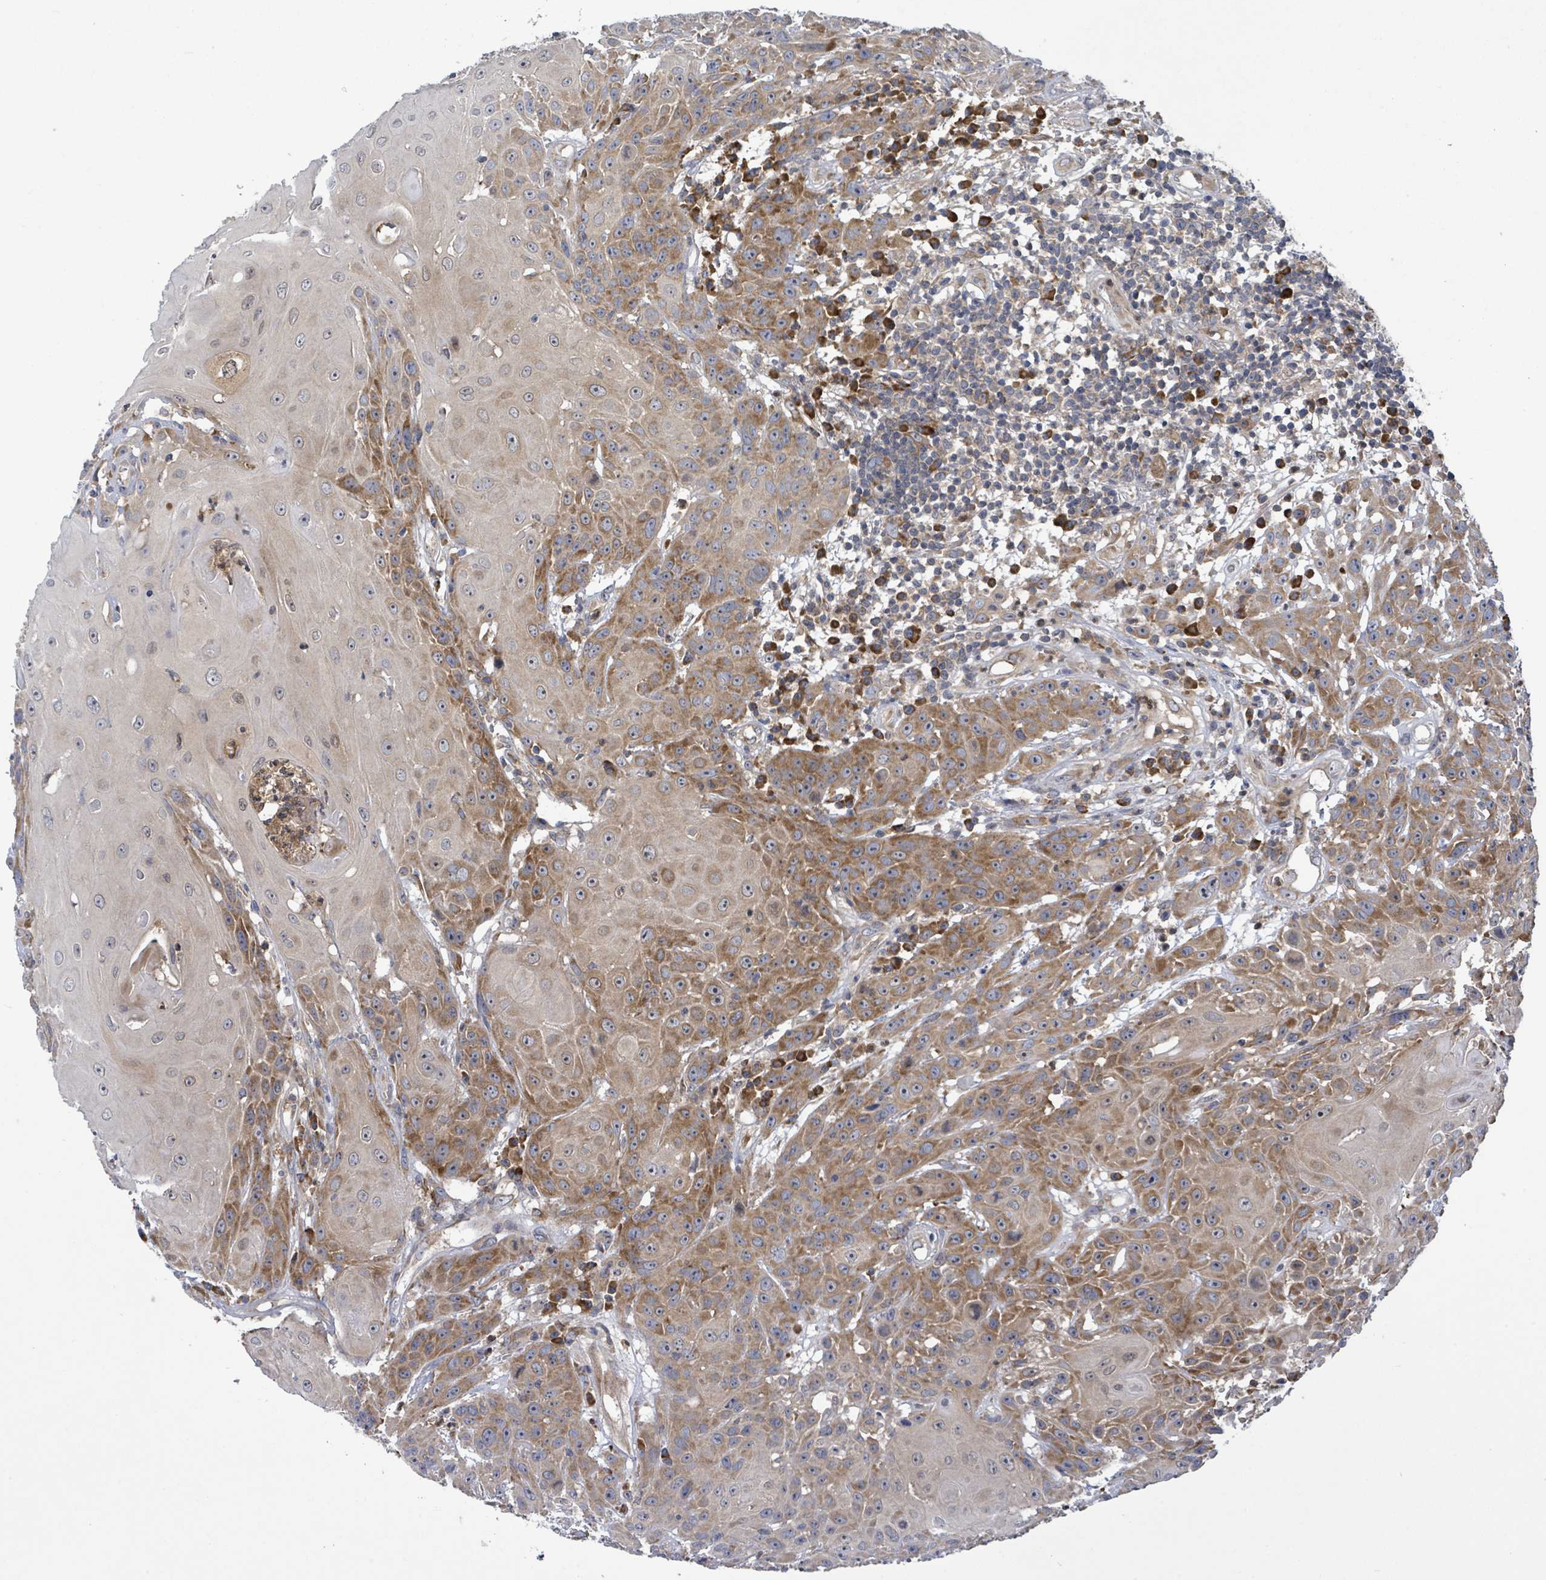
{"staining": {"intensity": "moderate", "quantity": ">75%", "location": "cytoplasmic/membranous"}, "tissue": "head and neck cancer", "cell_type": "Tumor cells", "image_type": "cancer", "snomed": [{"axis": "morphology", "description": "Squamous cell carcinoma, NOS"}, {"axis": "topography", "description": "Skin"}, {"axis": "topography", "description": "Head-Neck"}], "caption": "A medium amount of moderate cytoplasmic/membranous expression is seen in about >75% of tumor cells in head and neck cancer tissue.", "gene": "SERPINE3", "patient": {"sex": "male", "age": 80}}